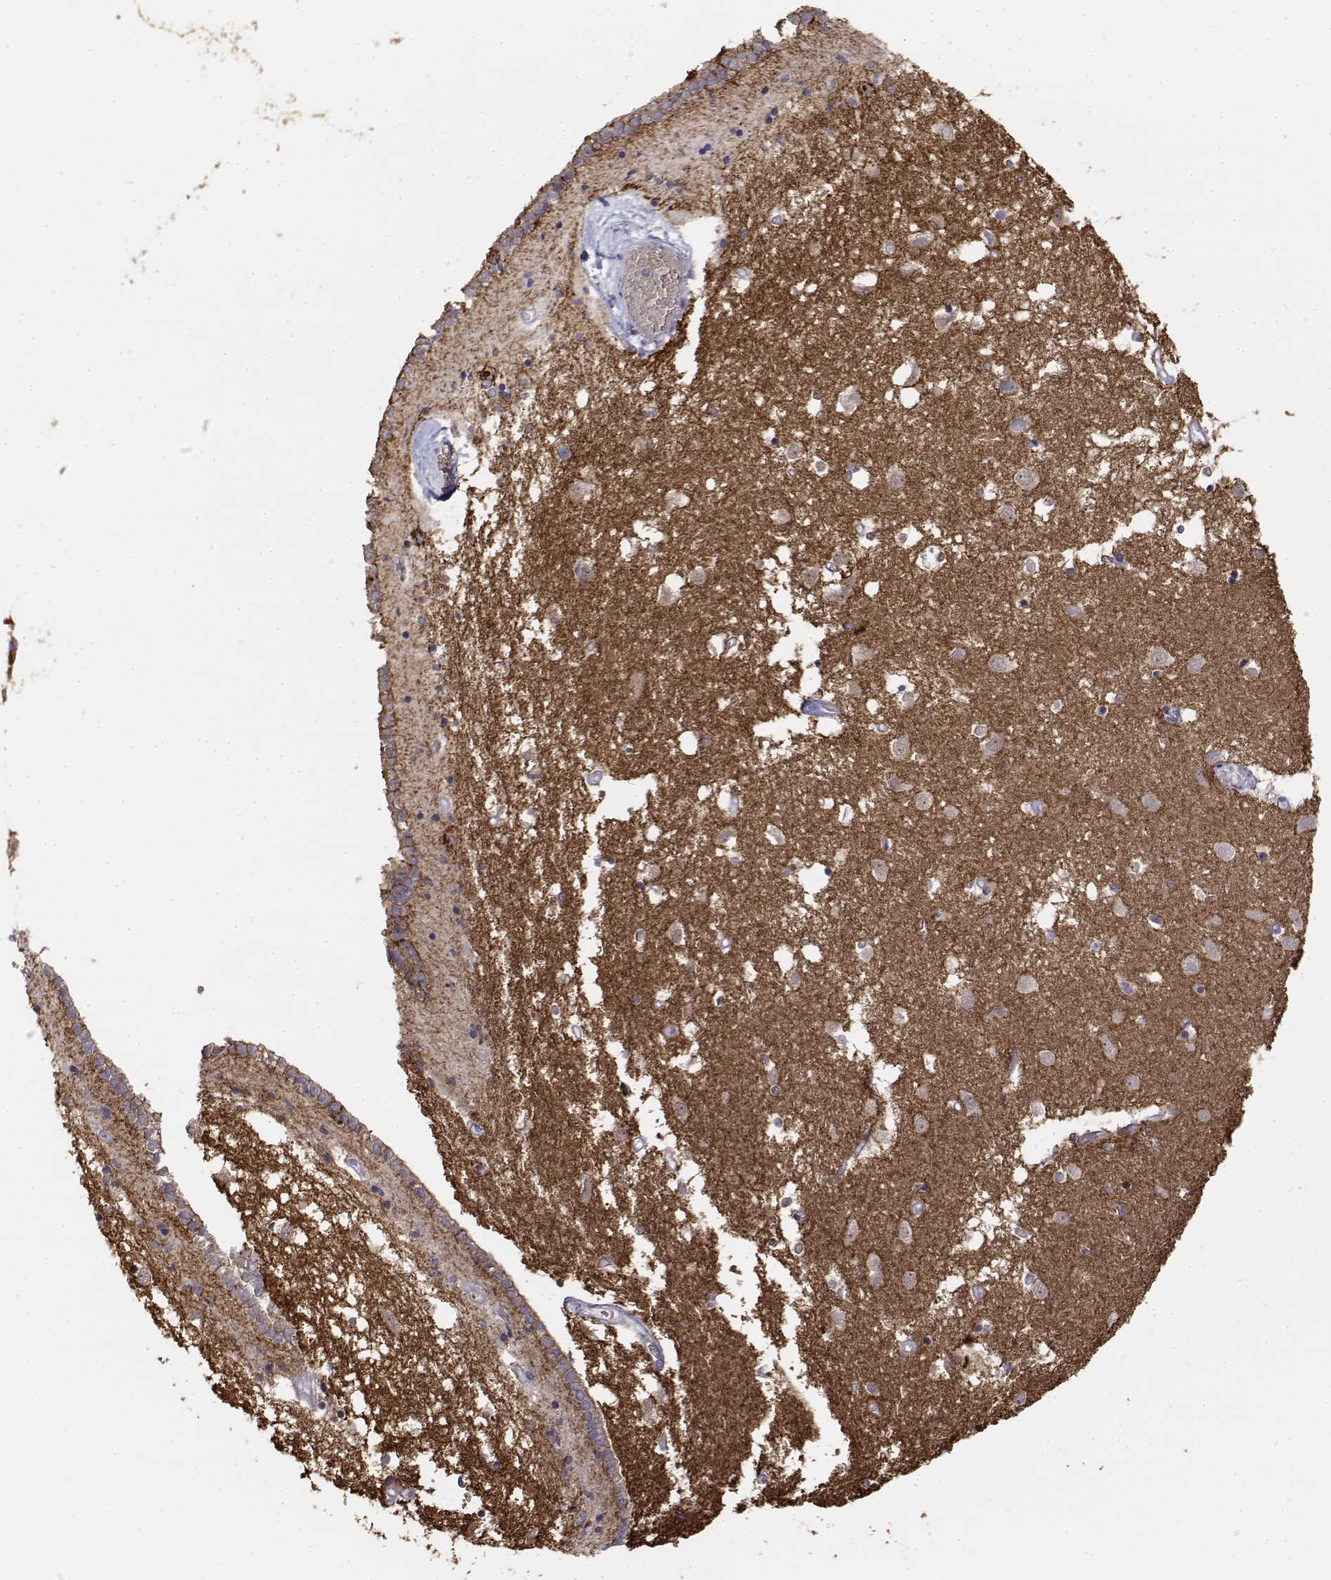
{"staining": {"intensity": "negative", "quantity": "none", "location": "none"}, "tissue": "caudate", "cell_type": "Glial cells", "image_type": "normal", "snomed": [{"axis": "morphology", "description": "Normal tissue, NOS"}, {"axis": "topography", "description": "Lateral ventricle wall"}], "caption": "This is a micrograph of IHC staining of normal caudate, which shows no positivity in glial cells.", "gene": "CADM1", "patient": {"sex": "male", "age": 54}}